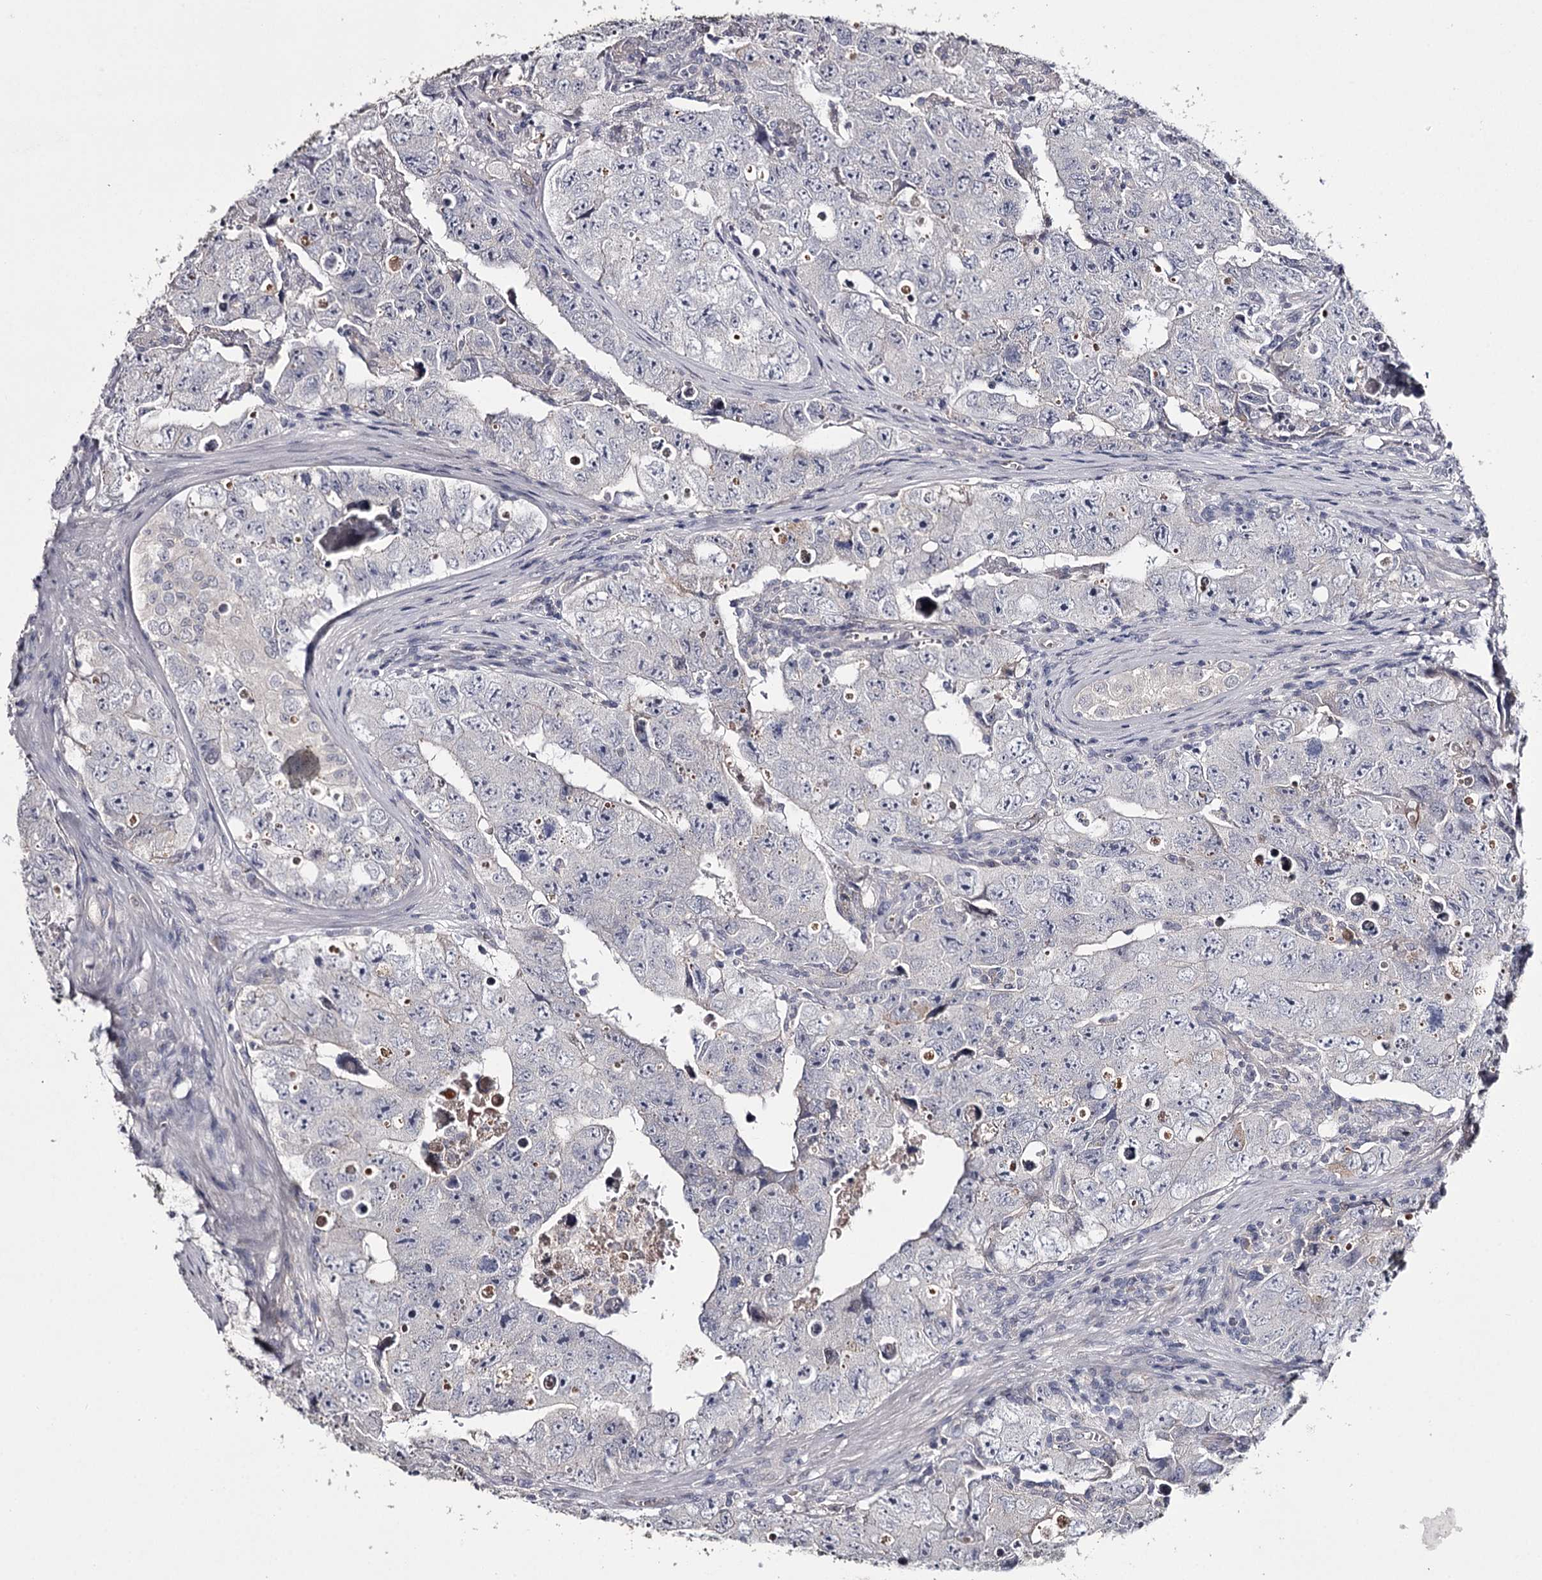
{"staining": {"intensity": "negative", "quantity": "none", "location": "none"}, "tissue": "testis cancer", "cell_type": "Tumor cells", "image_type": "cancer", "snomed": [{"axis": "morphology", "description": "Carcinoma, Embryonal, NOS"}, {"axis": "topography", "description": "Testis"}], "caption": "High power microscopy histopathology image of an immunohistochemistry histopathology image of embryonal carcinoma (testis), revealing no significant expression in tumor cells.", "gene": "FDXACB1", "patient": {"sex": "male", "age": 17}}